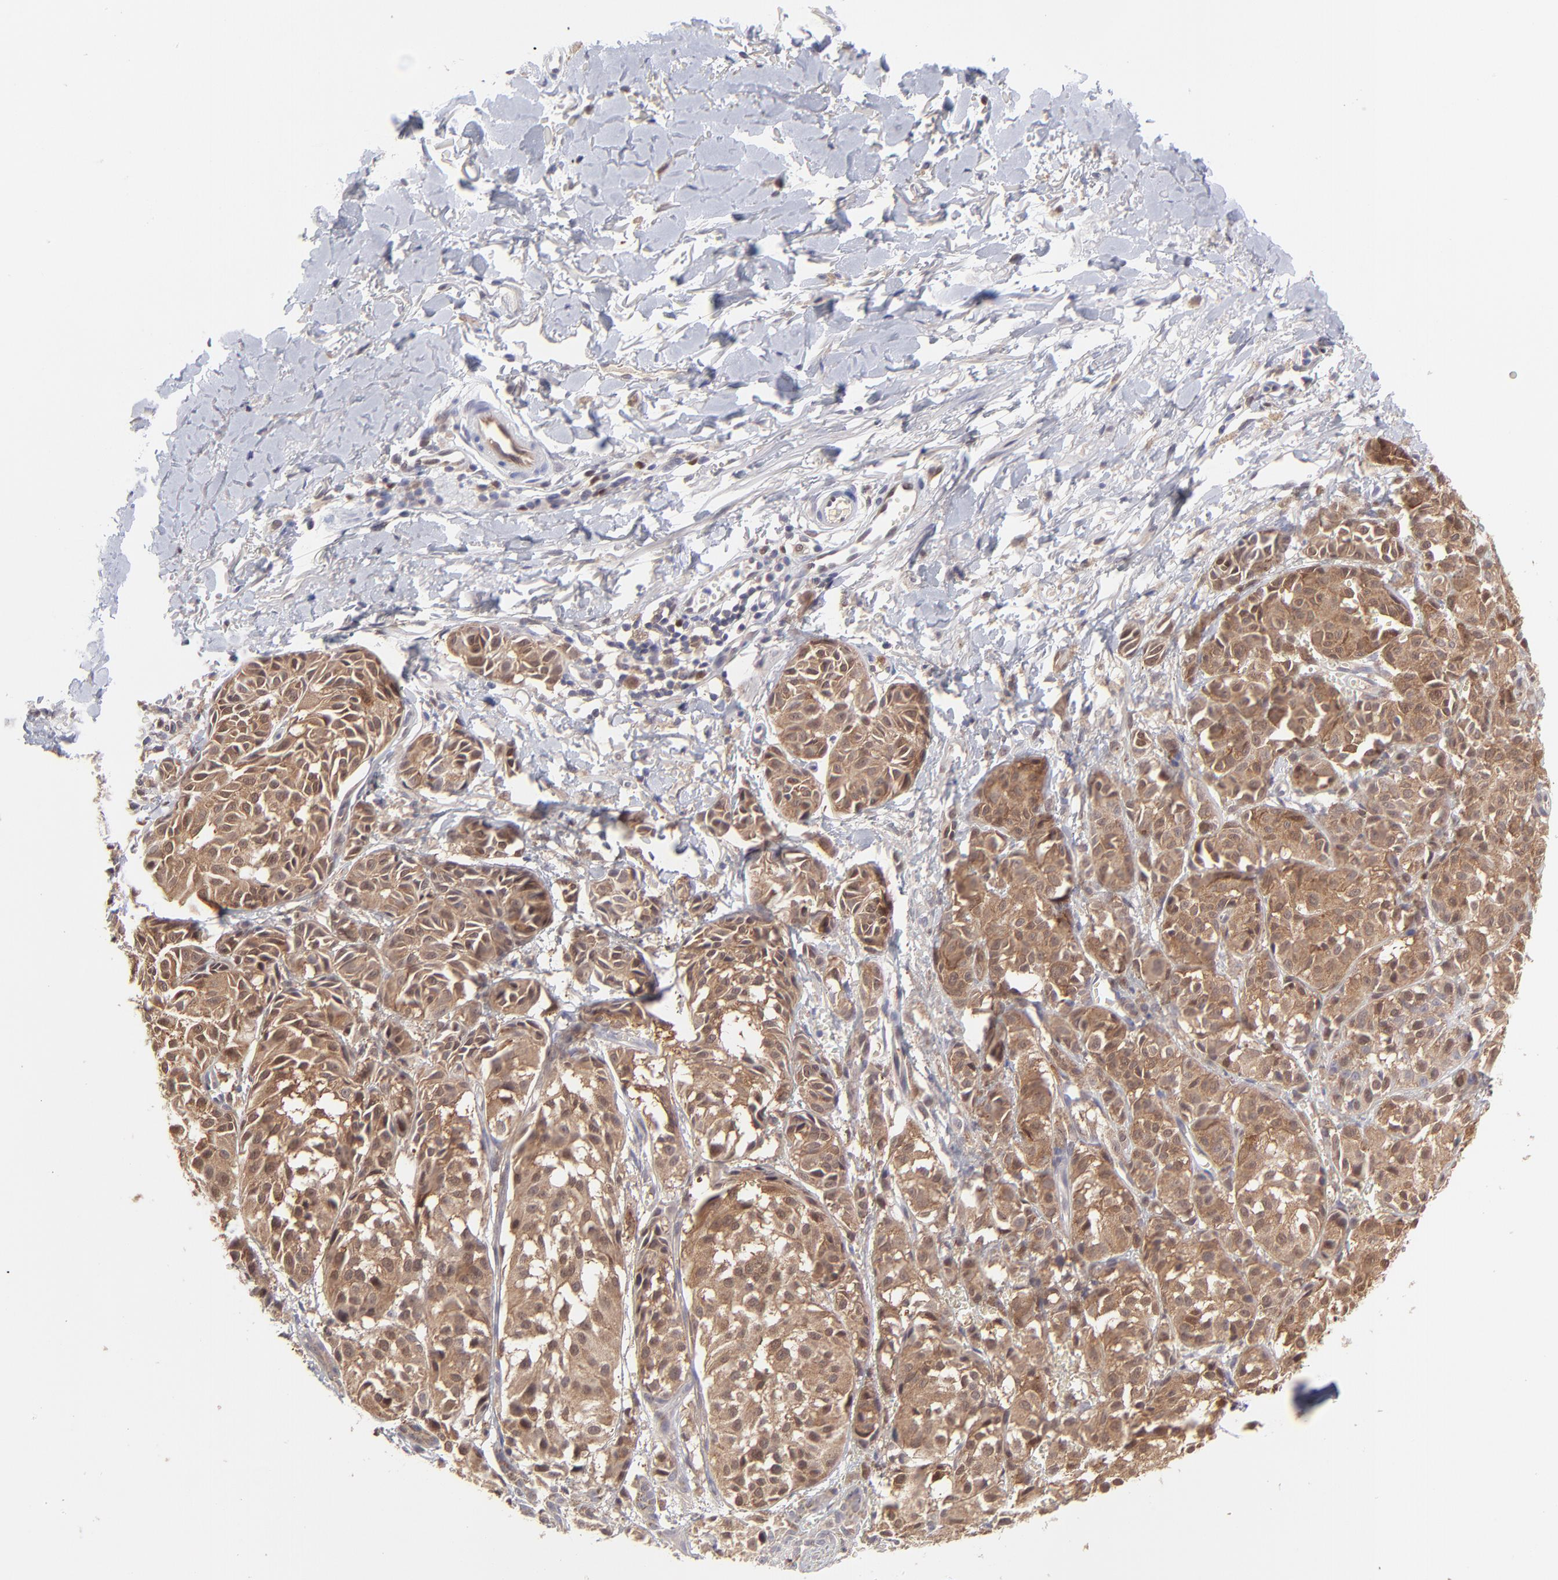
{"staining": {"intensity": "moderate", "quantity": ">75%", "location": "cytoplasmic/membranous"}, "tissue": "melanoma", "cell_type": "Tumor cells", "image_type": "cancer", "snomed": [{"axis": "morphology", "description": "Malignant melanoma, NOS"}, {"axis": "topography", "description": "Skin"}], "caption": "Immunohistochemical staining of malignant melanoma shows medium levels of moderate cytoplasmic/membranous expression in approximately >75% of tumor cells.", "gene": "HYAL1", "patient": {"sex": "male", "age": 76}}